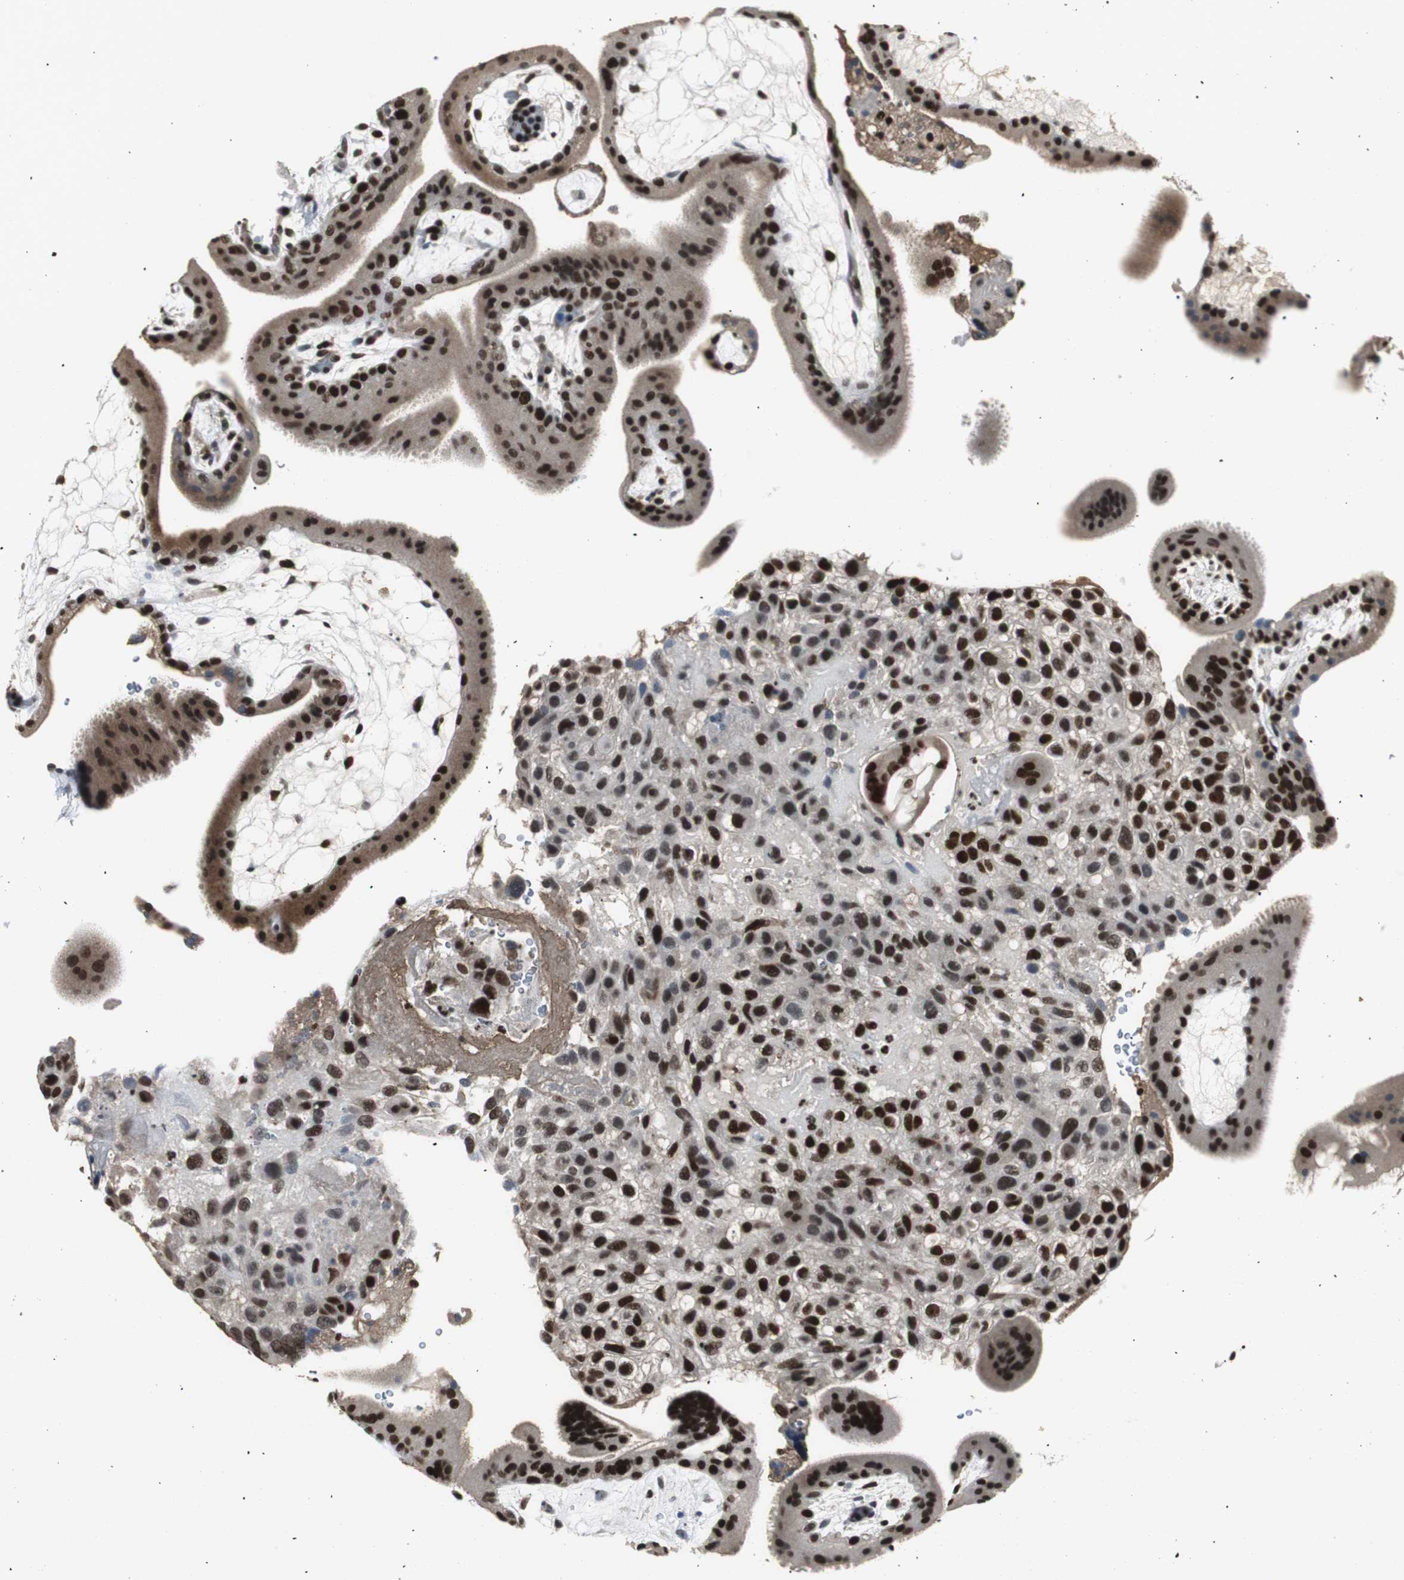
{"staining": {"intensity": "strong", "quantity": ">75%", "location": "nuclear"}, "tissue": "placenta", "cell_type": "Decidual cells", "image_type": "normal", "snomed": [{"axis": "morphology", "description": "Normal tissue, NOS"}, {"axis": "topography", "description": "Placenta"}], "caption": "IHC (DAB (3,3'-diaminobenzidine)) staining of benign placenta demonstrates strong nuclear protein staining in approximately >75% of decidual cells.", "gene": "FEN1", "patient": {"sex": "female", "age": 19}}